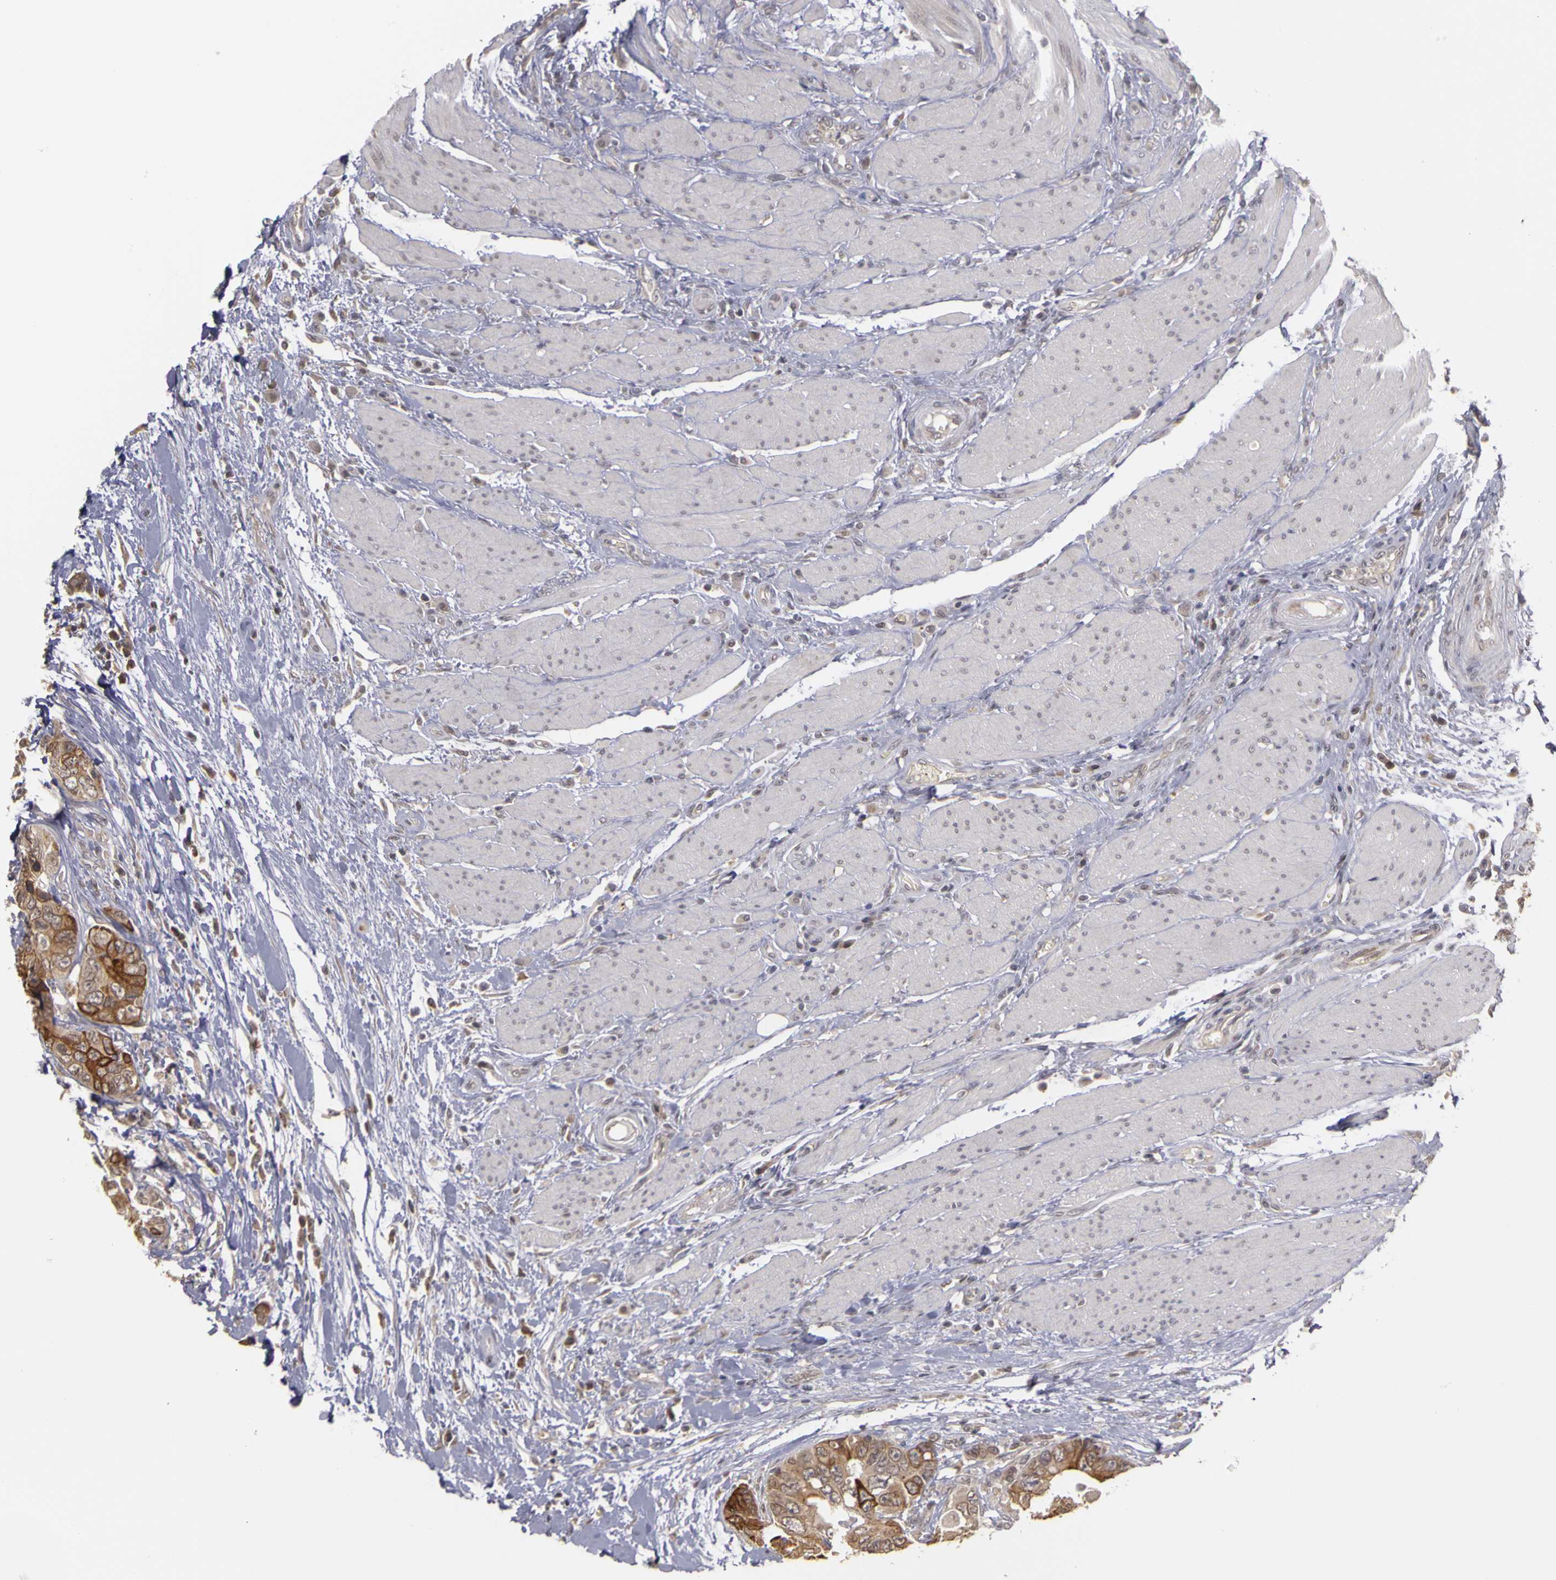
{"staining": {"intensity": "moderate", "quantity": ">75%", "location": "cytoplasmic/membranous"}, "tissue": "colorectal cancer", "cell_type": "Tumor cells", "image_type": "cancer", "snomed": [{"axis": "morphology", "description": "Adenocarcinoma, NOS"}, {"axis": "topography", "description": "Rectum"}], "caption": "Colorectal adenocarcinoma stained with immunohistochemistry displays moderate cytoplasmic/membranous staining in about >75% of tumor cells.", "gene": "FRMD7", "patient": {"sex": "female", "age": 67}}